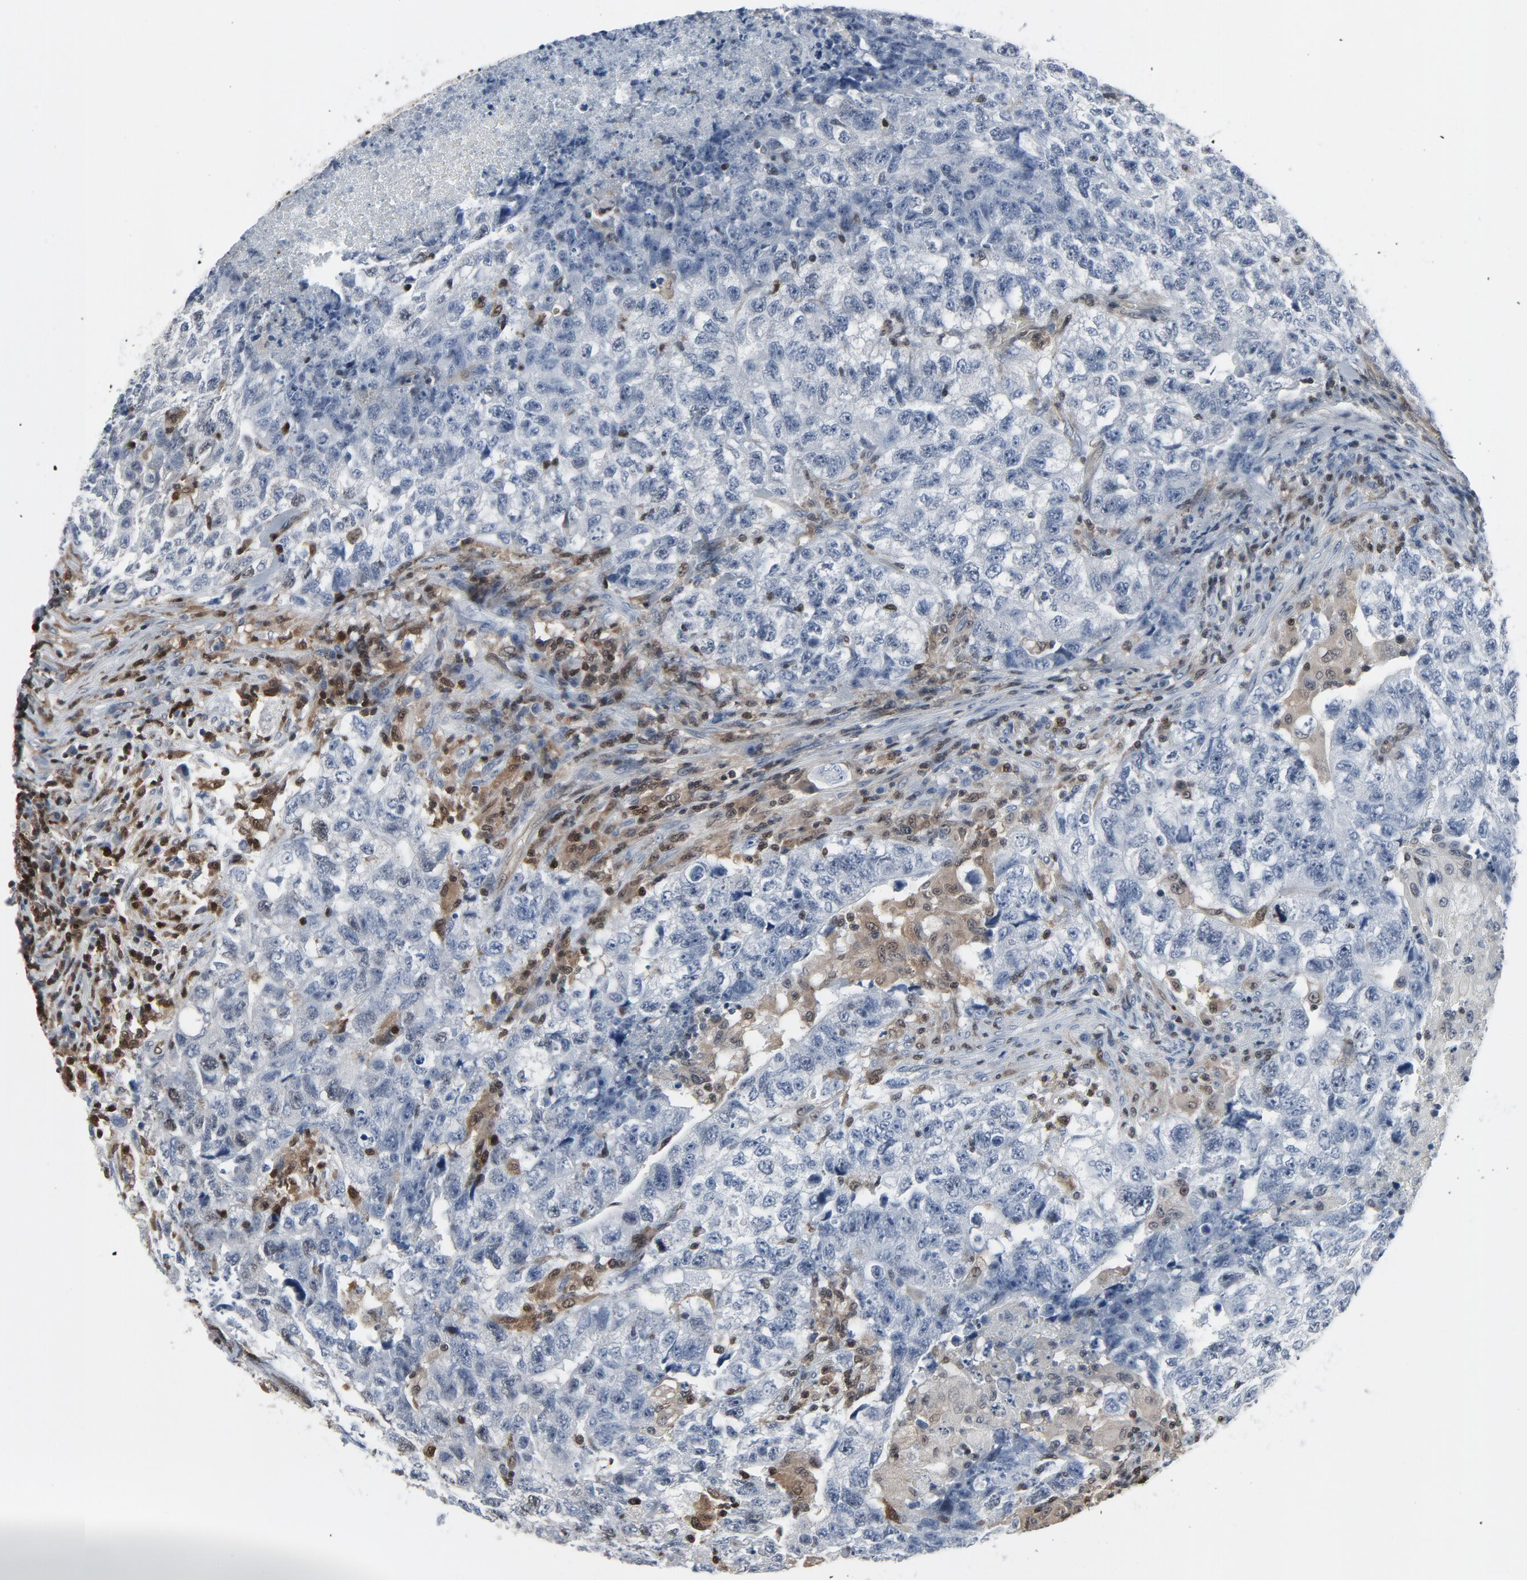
{"staining": {"intensity": "negative", "quantity": "none", "location": "none"}, "tissue": "testis cancer", "cell_type": "Tumor cells", "image_type": "cancer", "snomed": [{"axis": "morphology", "description": "Carcinoma, Embryonal, NOS"}, {"axis": "topography", "description": "Testis"}], "caption": "High magnification brightfield microscopy of testis embryonal carcinoma stained with DAB (brown) and counterstained with hematoxylin (blue): tumor cells show no significant expression.", "gene": "STAT5A", "patient": {"sex": "male", "age": 21}}